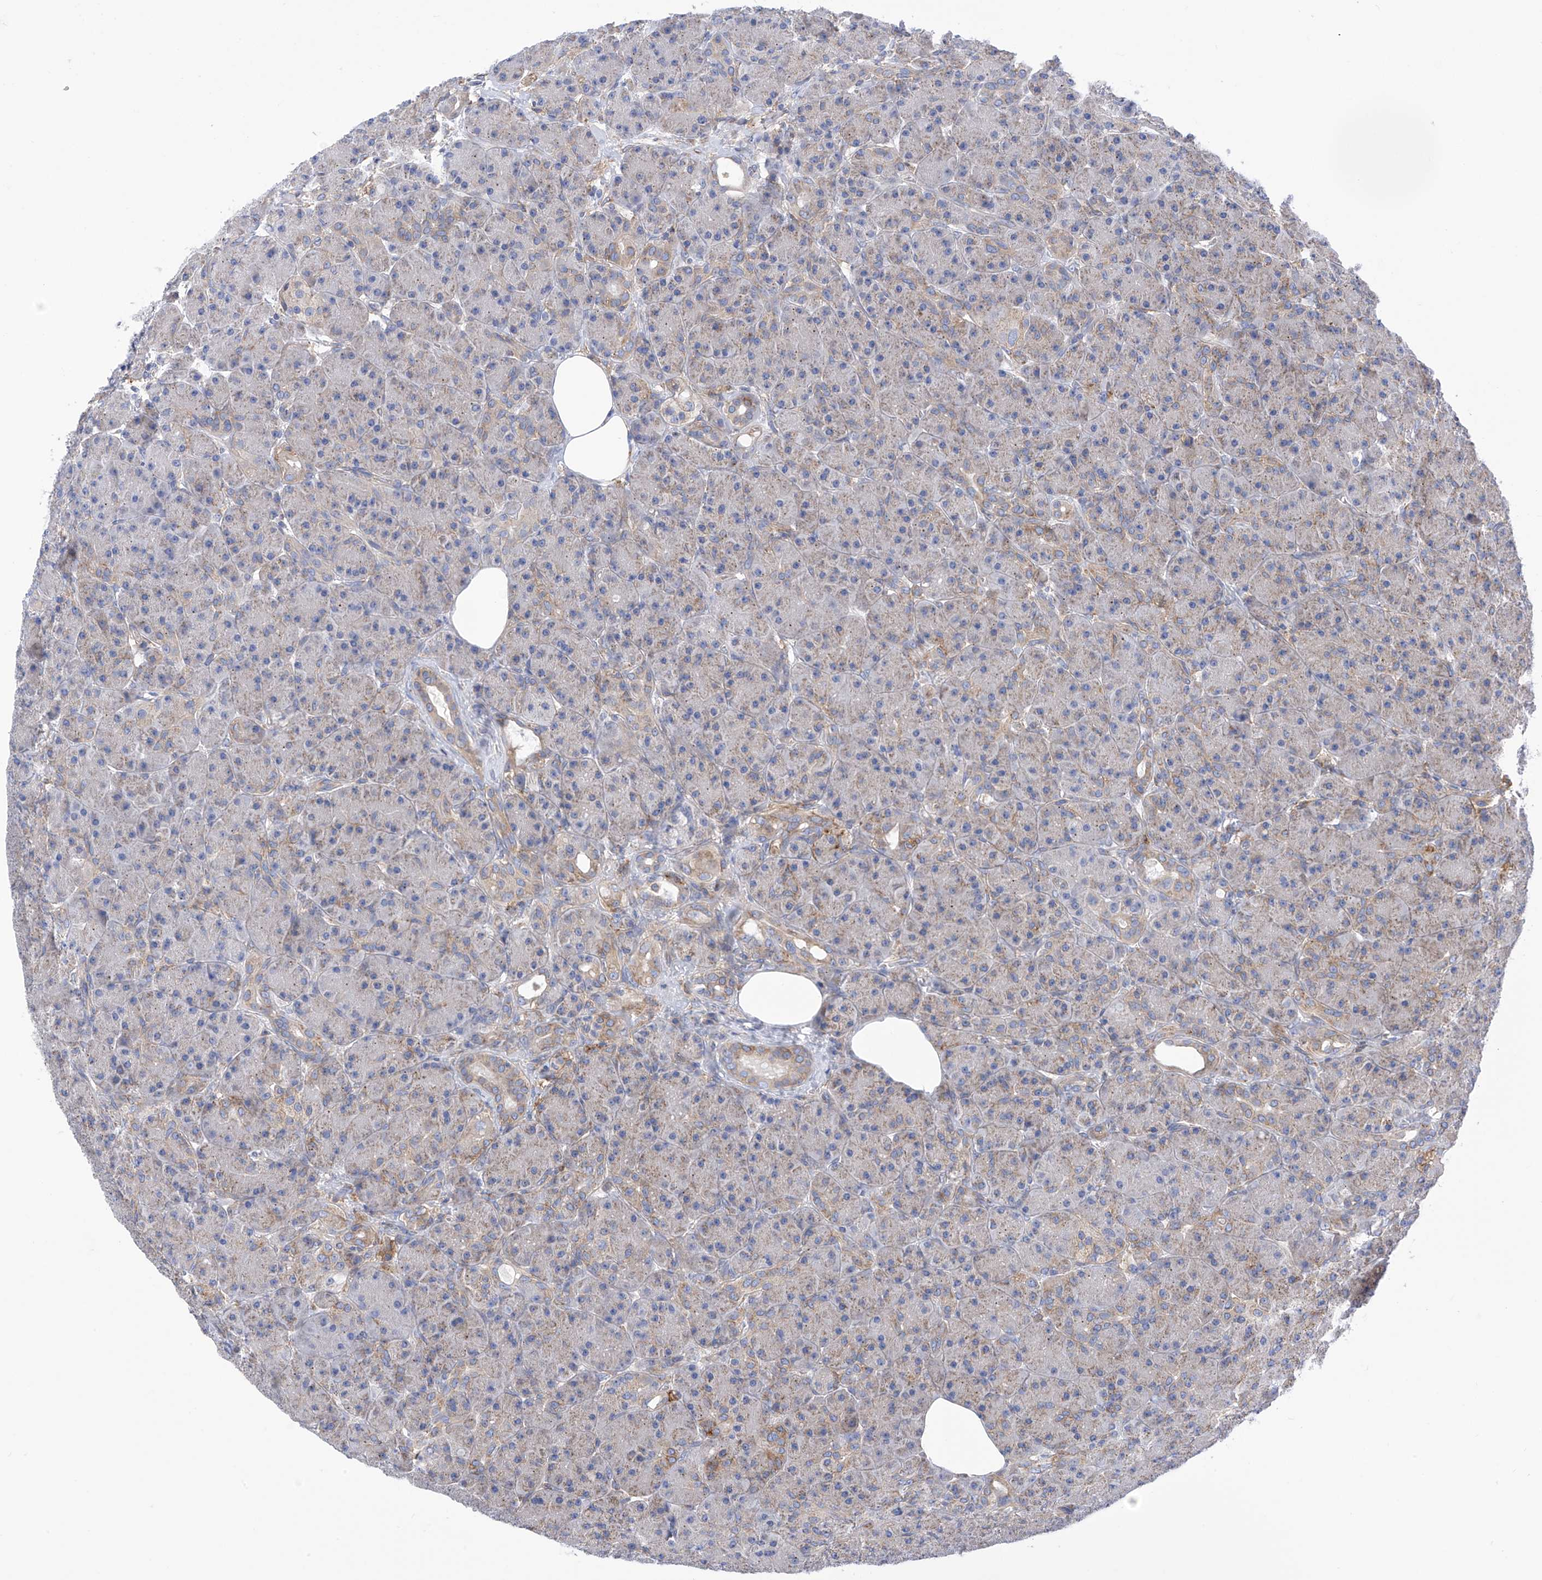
{"staining": {"intensity": "weak", "quantity": "25%-75%", "location": "cytoplasmic/membranous"}, "tissue": "pancreas", "cell_type": "Exocrine glandular cells", "image_type": "normal", "snomed": [{"axis": "morphology", "description": "Normal tissue, NOS"}, {"axis": "topography", "description": "Pancreas"}], "caption": "Weak cytoplasmic/membranous protein positivity is seen in approximately 25%-75% of exocrine glandular cells in pancreas.", "gene": "P2RX7", "patient": {"sex": "male", "age": 63}}